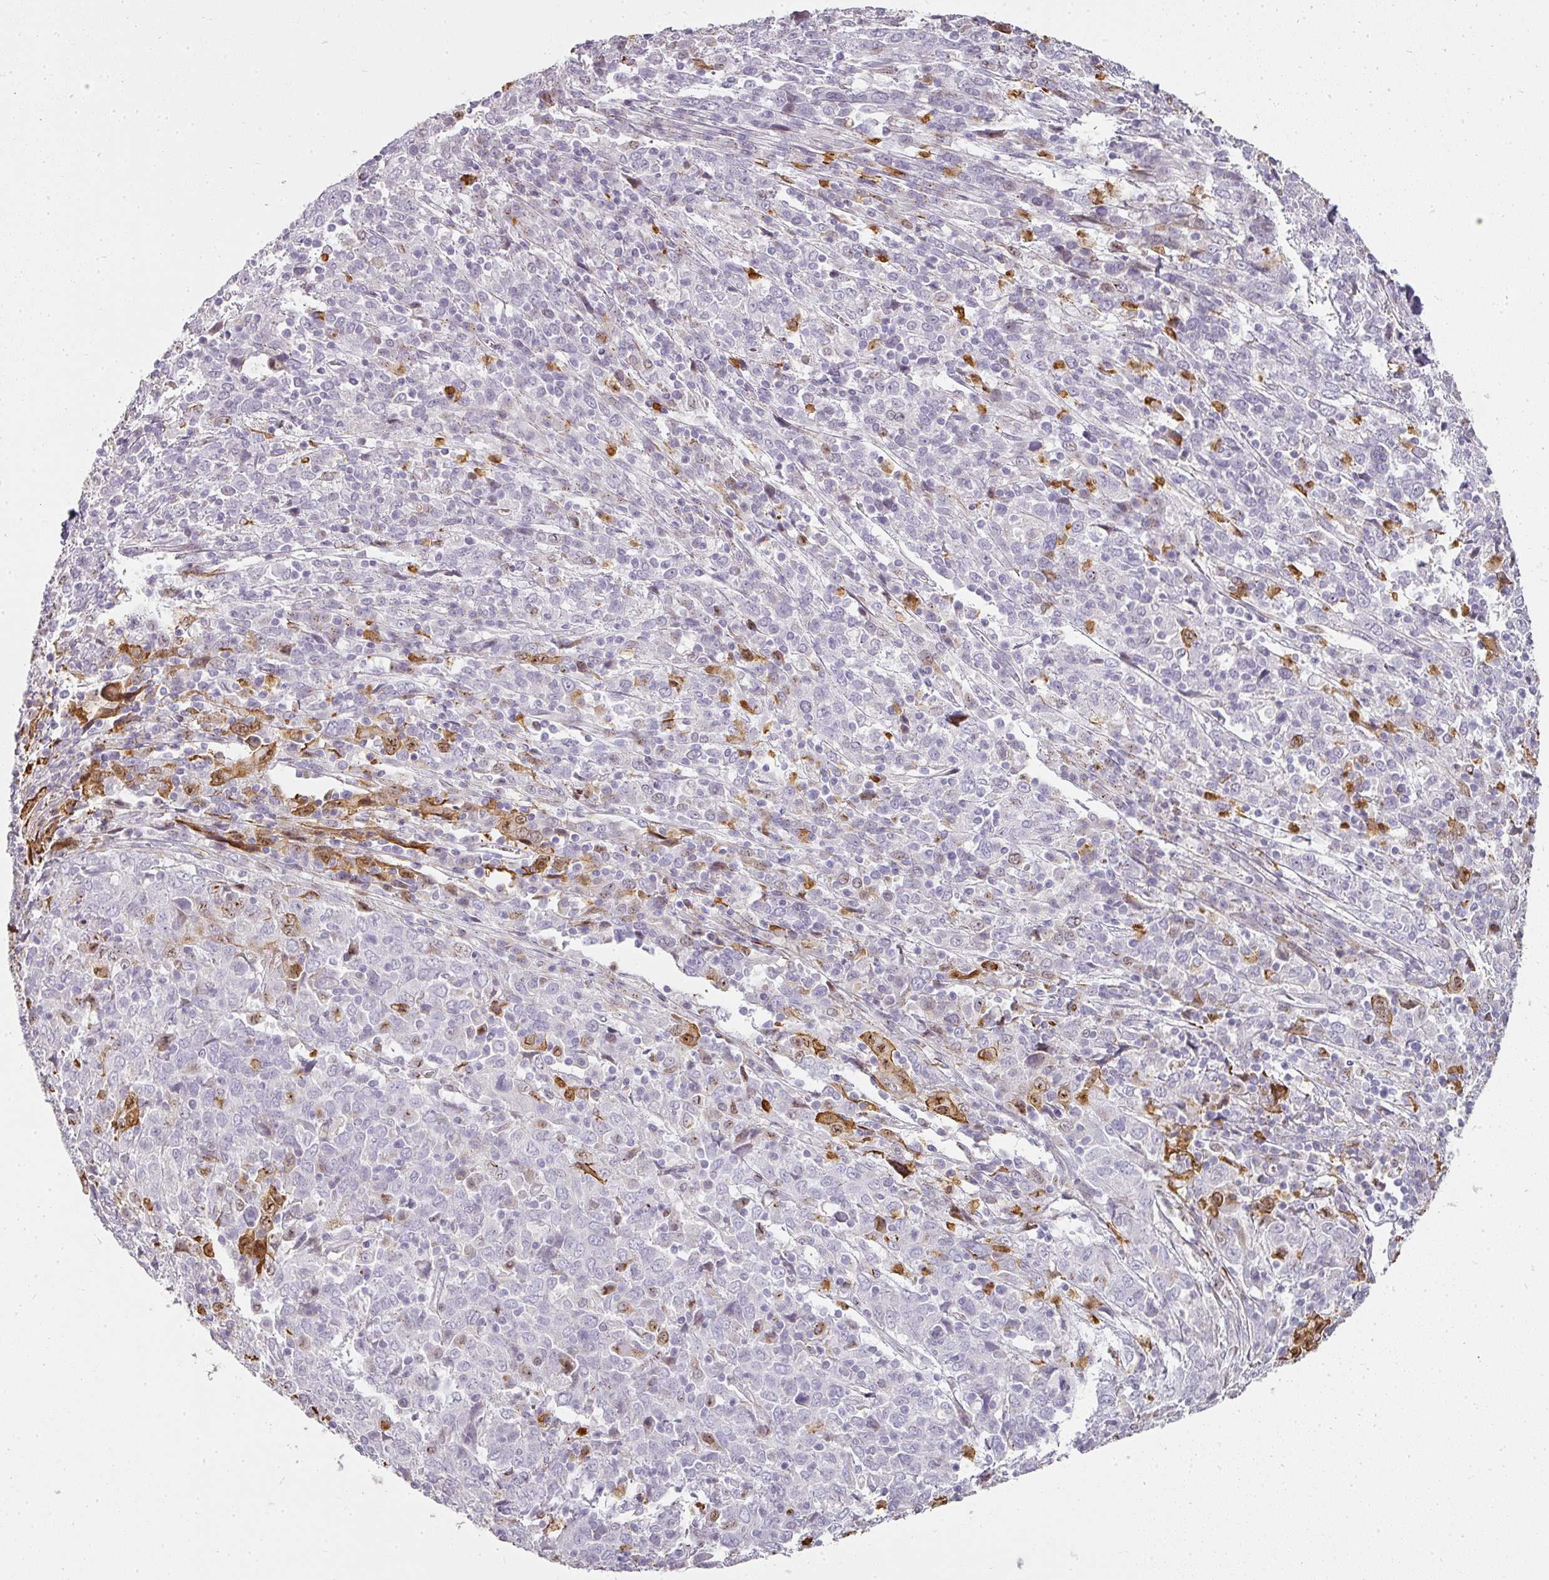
{"staining": {"intensity": "moderate", "quantity": "<25%", "location": "cytoplasmic/membranous,nuclear"}, "tissue": "cervical cancer", "cell_type": "Tumor cells", "image_type": "cancer", "snomed": [{"axis": "morphology", "description": "Squamous cell carcinoma, NOS"}, {"axis": "topography", "description": "Cervix"}], "caption": "An immunohistochemistry image of tumor tissue is shown. Protein staining in brown highlights moderate cytoplasmic/membranous and nuclear positivity in squamous cell carcinoma (cervical) within tumor cells. The staining is performed using DAB (3,3'-diaminobenzidine) brown chromogen to label protein expression. The nuclei are counter-stained blue using hematoxylin.", "gene": "BIK", "patient": {"sex": "female", "age": 46}}